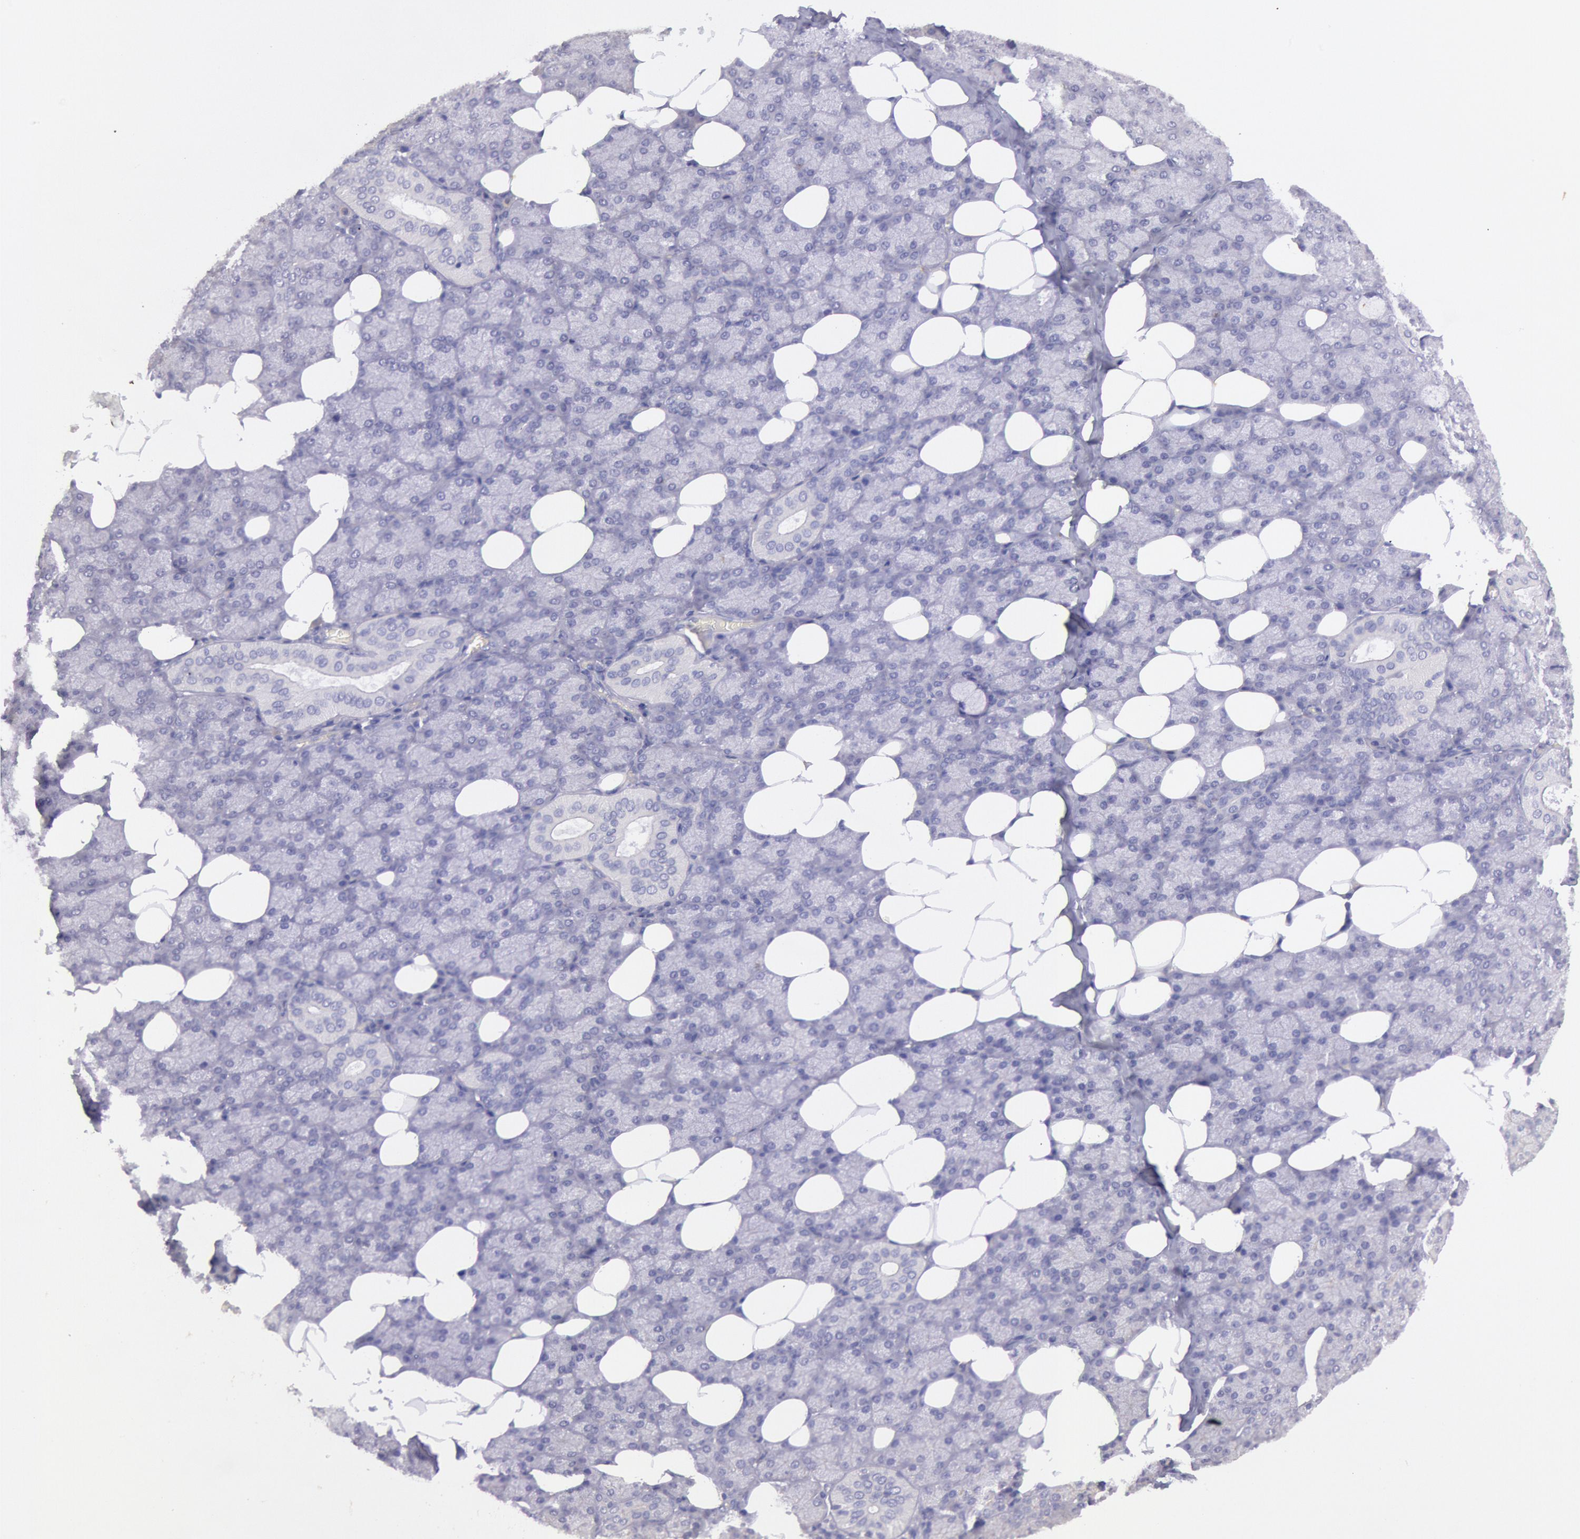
{"staining": {"intensity": "negative", "quantity": "none", "location": "none"}, "tissue": "salivary gland", "cell_type": "Glandular cells", "image_type": "normal", "snomed": [{"axis": "morphology", "description": "Normal tissue, NOS"}, {"axis": "topography", "description": "Lymph node"}, {"axis": "topography", "description": "Salivary gland"}], "caption": "Glandular cells are negative for brown protein staining in benign salivary gland. (Brightfield microscopy of DAB (3,3'-diaminobenzidine) immunohistochemistry at high magnification).", "gene": "MYH1", "patient": {"sex": "male", "age": 8}}